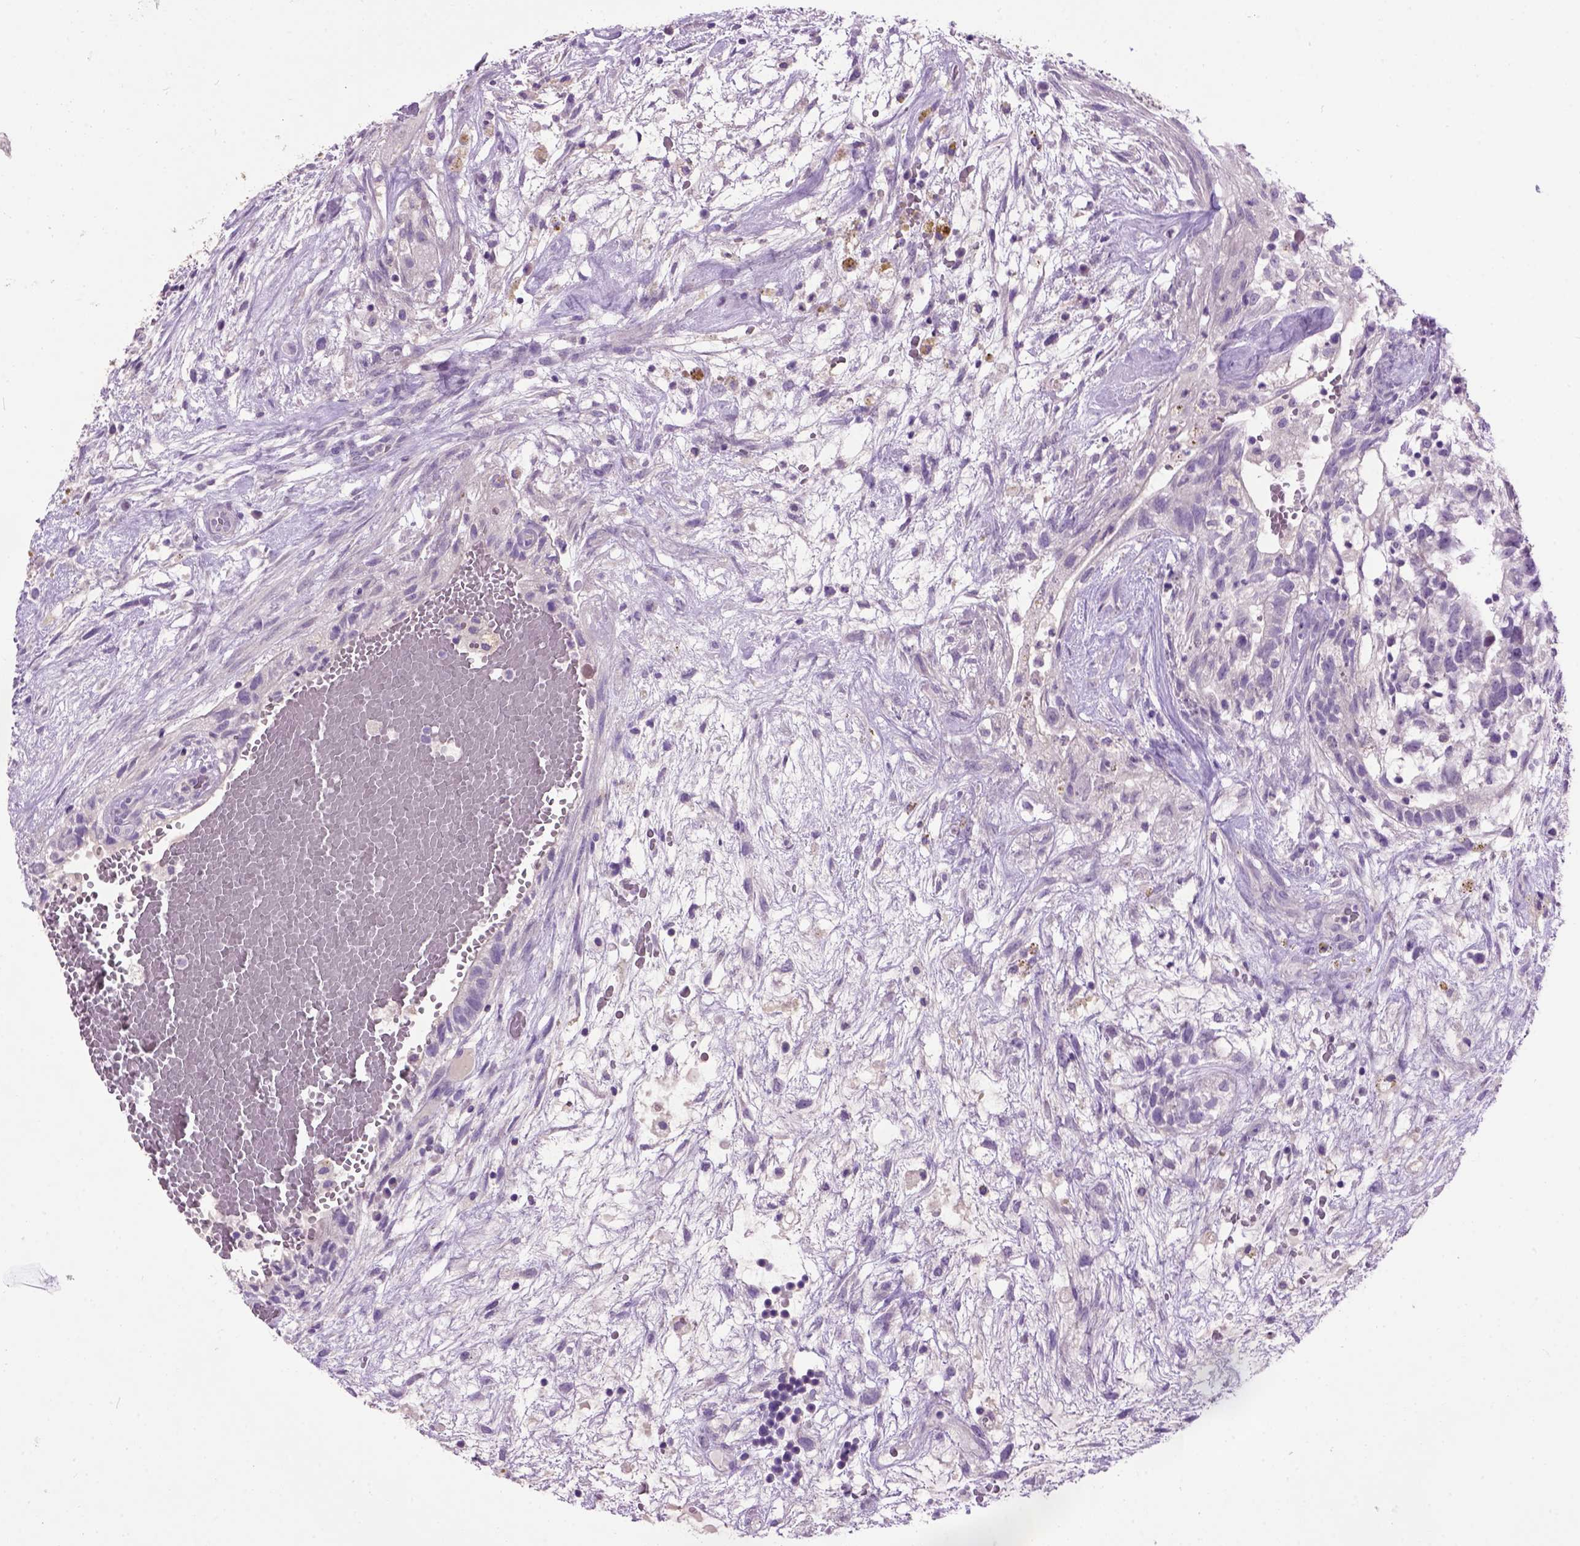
{"staining": {"intensity": "negative", "quantity": "none", "location": "none"}, "tissue": "testis cancer", "cell_type": "Tumor cells", "image_type": "cancer", "snomed": [{"axis": "morphology", "description": "Normal tissue, NOS"}, {"axis": "morphology", "description": "Carcinoma, Embryonal, NOS"}, {"axis": "topography", "description": "Testis"}], "caption": "High power microscopy image of an immunohistochemistry histopathology image of embryonal carcinoma (testis), revealing no significant expression in tumor cells. (Brightfield microscopy of DAB IHC at high magnification).", "gene": "MAPT", "patient": {"sex": "male", "age": 32}}